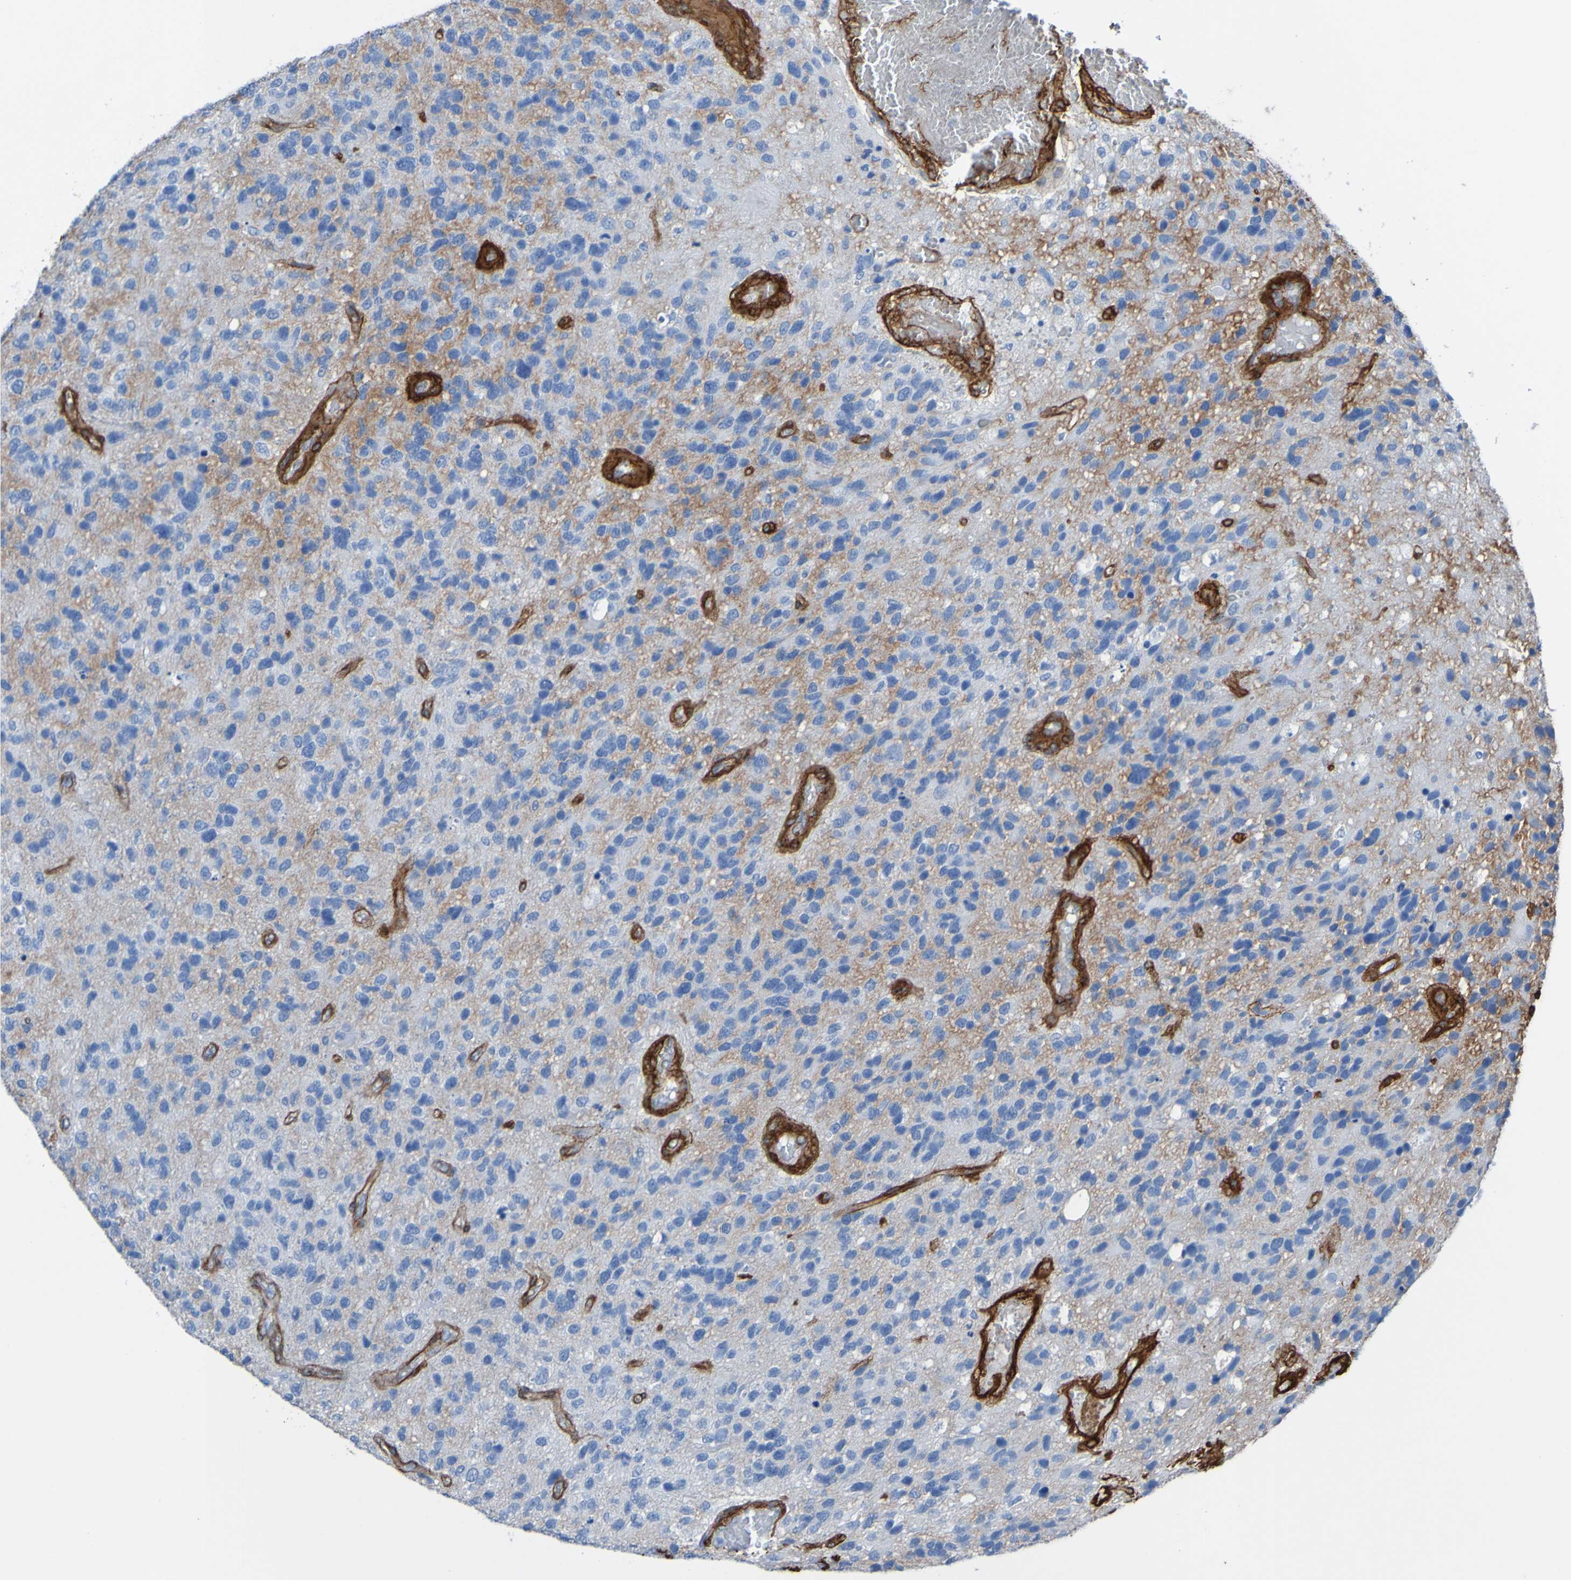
{"staining": {"intensity": "negative", "quantity": "none", "location": "none"}, "tissue": "glioma", "cell_type": "Tumor cells", "image_type": "cancer", "snomed": [{"axis": "morphology", "description": "Glioma, malignant, High grade"}, {"axis": "topography", "description": "Brain"}], "caption": "Tumor cells show no significant staining in malignant glioma (high-grade).", "gene": "COL4A2", "patient": {"sex": "female", "age": 58}}